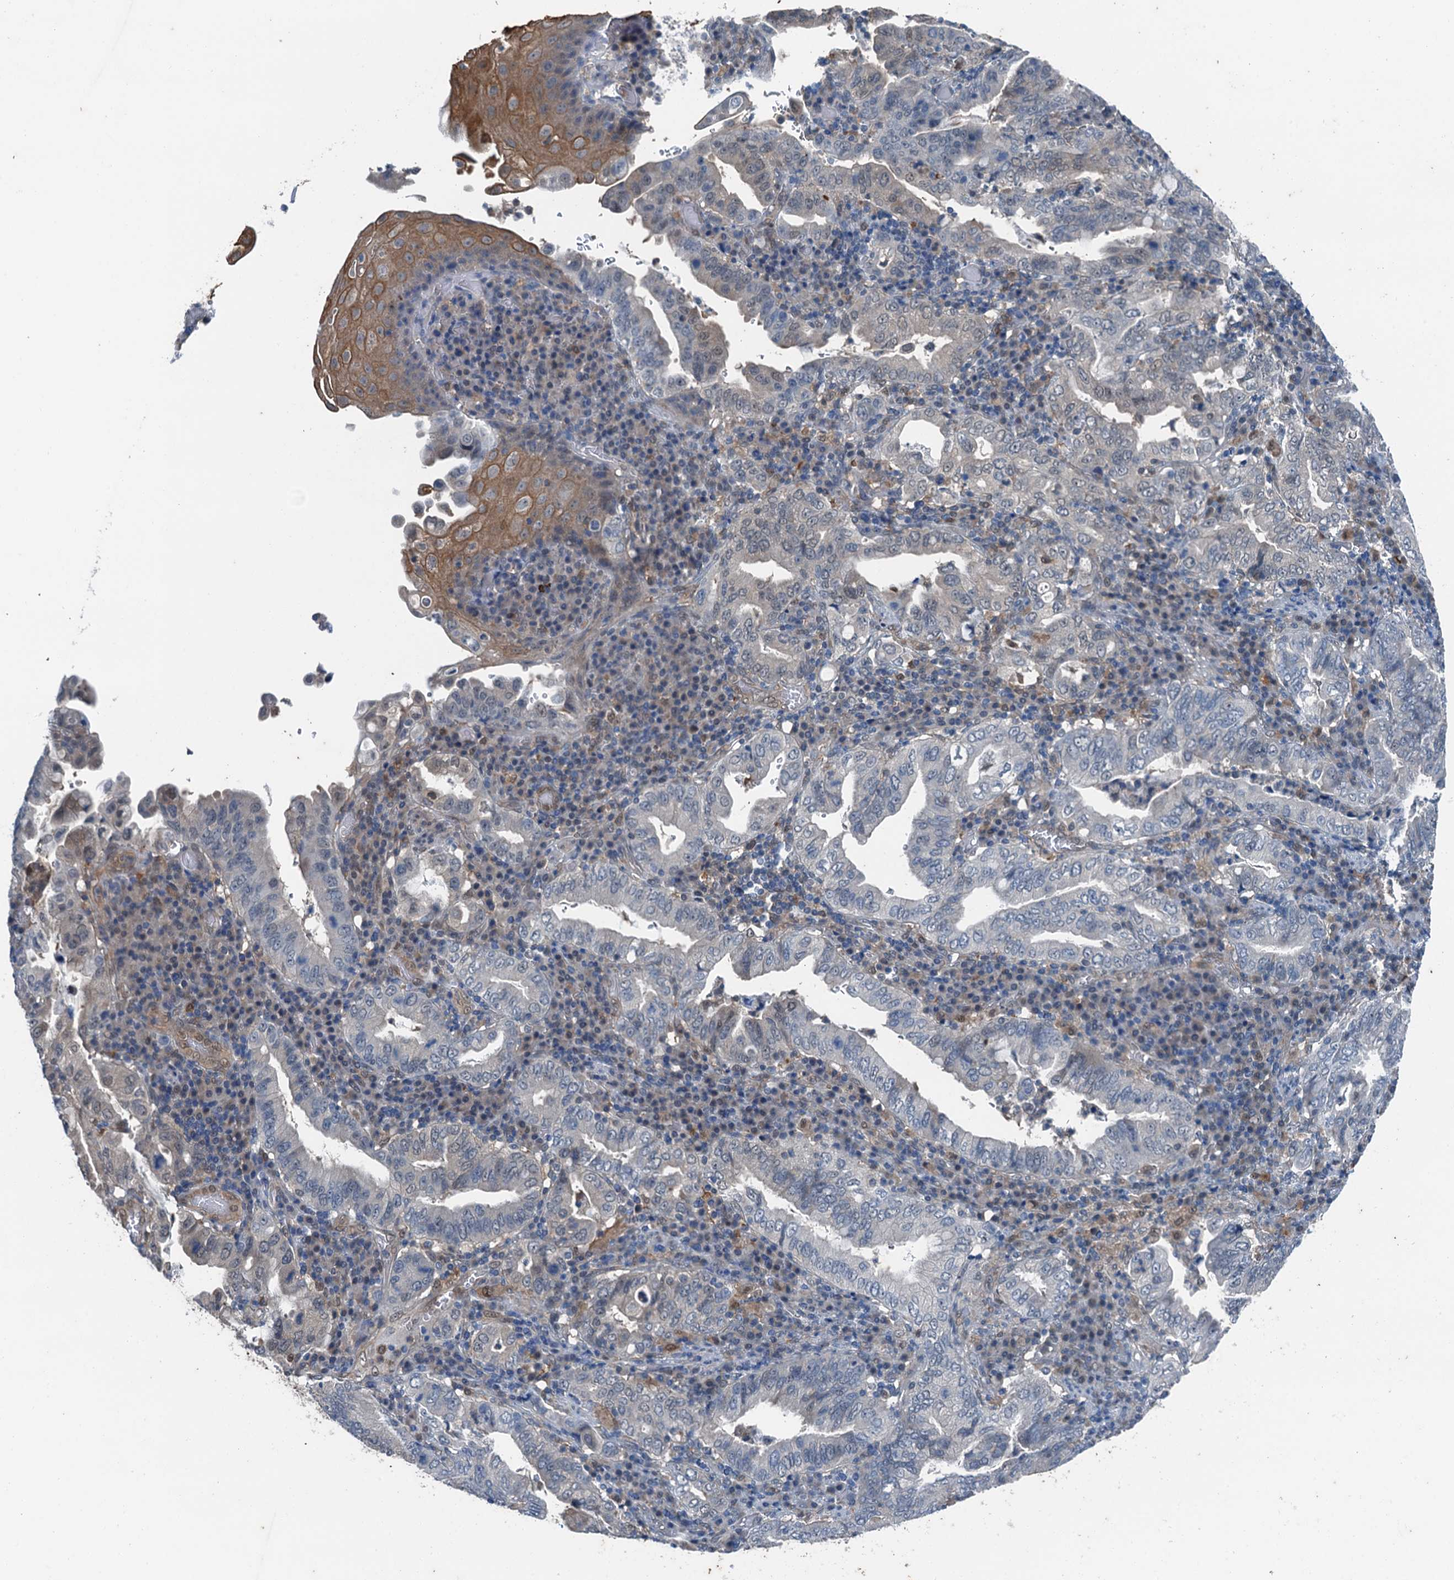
{"staining": {"intensity": "negative", "quantity": "none", "location": "none"}, "tissue": "stomach cancer", "cell_type": "Tumor cells", "image_type": "cancer", "snomed": [{"axis": "morphology", "description": "Normal tissue, NOS"}, {"axis": "morphology", "description": "Adenocarcinoma, NOS"}, {"axis": "topography", "description": "Esophagus"}, {"axis": "topography", "description": "Stomach, upper"}, {"axis": "topography", "description": "Peripheral nerve tissue"}], "caption": "Tumor cells show no significant protein positivity in stomach adenocarcinoma. (Brightfield microscopy of DAB (3,3'-diaminobenzidine) immunohistochemistry at high magnification).", "gene": "RNH1", "patient": {"sex": "male", "age": 62}}